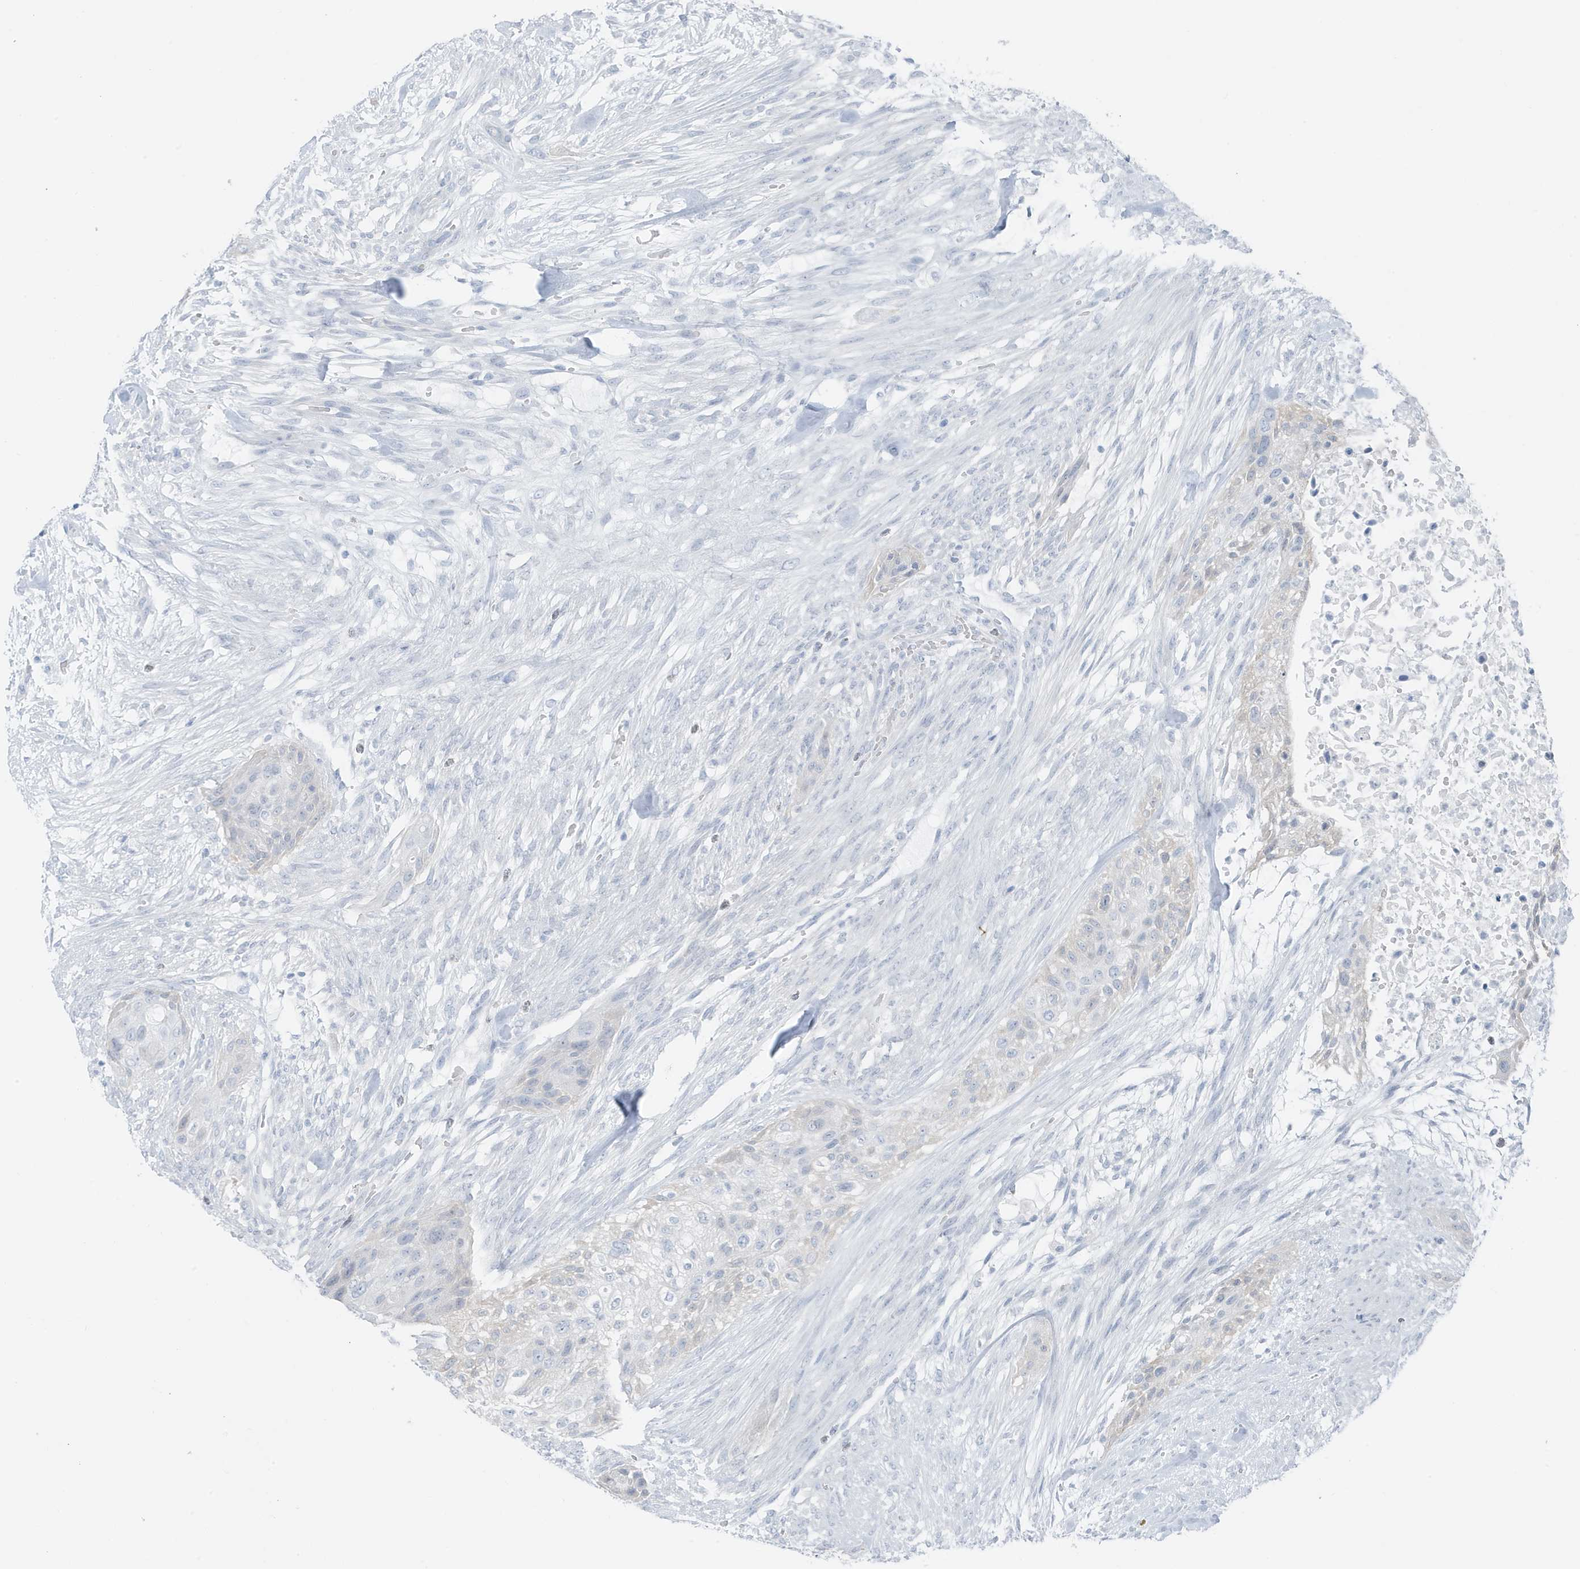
{"staining": {"intensity": "negative", "quantity": "none", "location": "none"}, "tissue": "urothelial cancer", "cell_type": "Tumor cells", "image_type": "cancer", "snomed": [{"axis": "morphology", "description": "Urothelial carcinoma, High grade"}, {"axis": "topography", "description": "Urinary bladder"}], "caption": "DAB immunohistochemical staining of high-grade urothelial carcinoma reveals no significant positivity in tumor cells.", "gene": "ZFP64", "patient": {"sex": "male", "age": 35}}